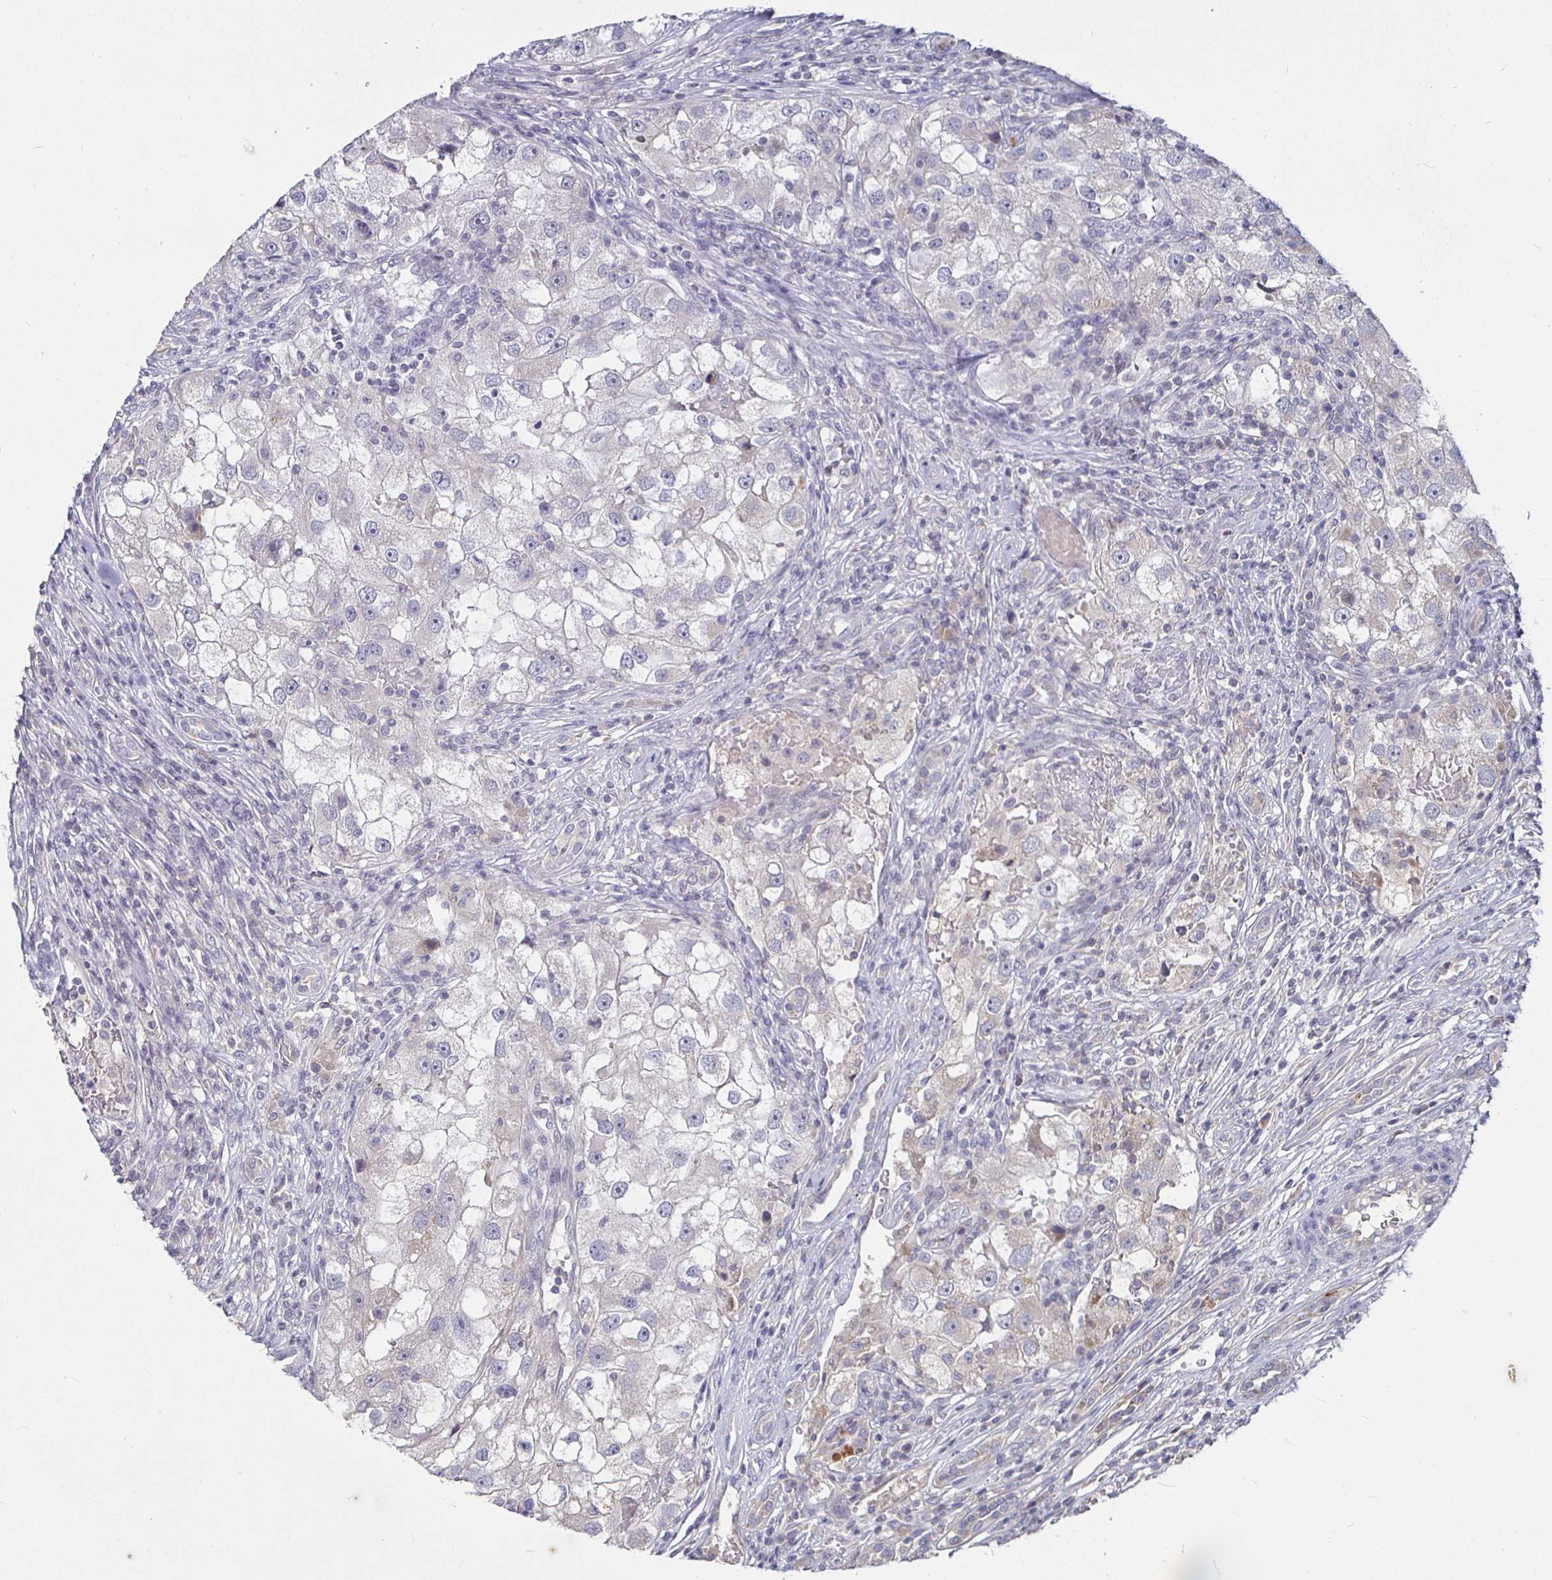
{"staining": {"intensity": "negative", "quantity": "none", "location": "none"}, "tissue": "renal cancer", "cell_type": "Tumor cells", "image_type": "cancer", "snomed": [{"axis": "morphology", "description": "Adenocarcinoma, NOS"}, {"axis": "topography", "description": "Kidney"}], "caption": "Immunohistochemistry photomicrograph of adenocarcinoma (renal) stained for a protein (brown), which displays no positivity in tumor cells.", "gene": "RNF144B", "patient": {"sex": "male", "age": 63}}